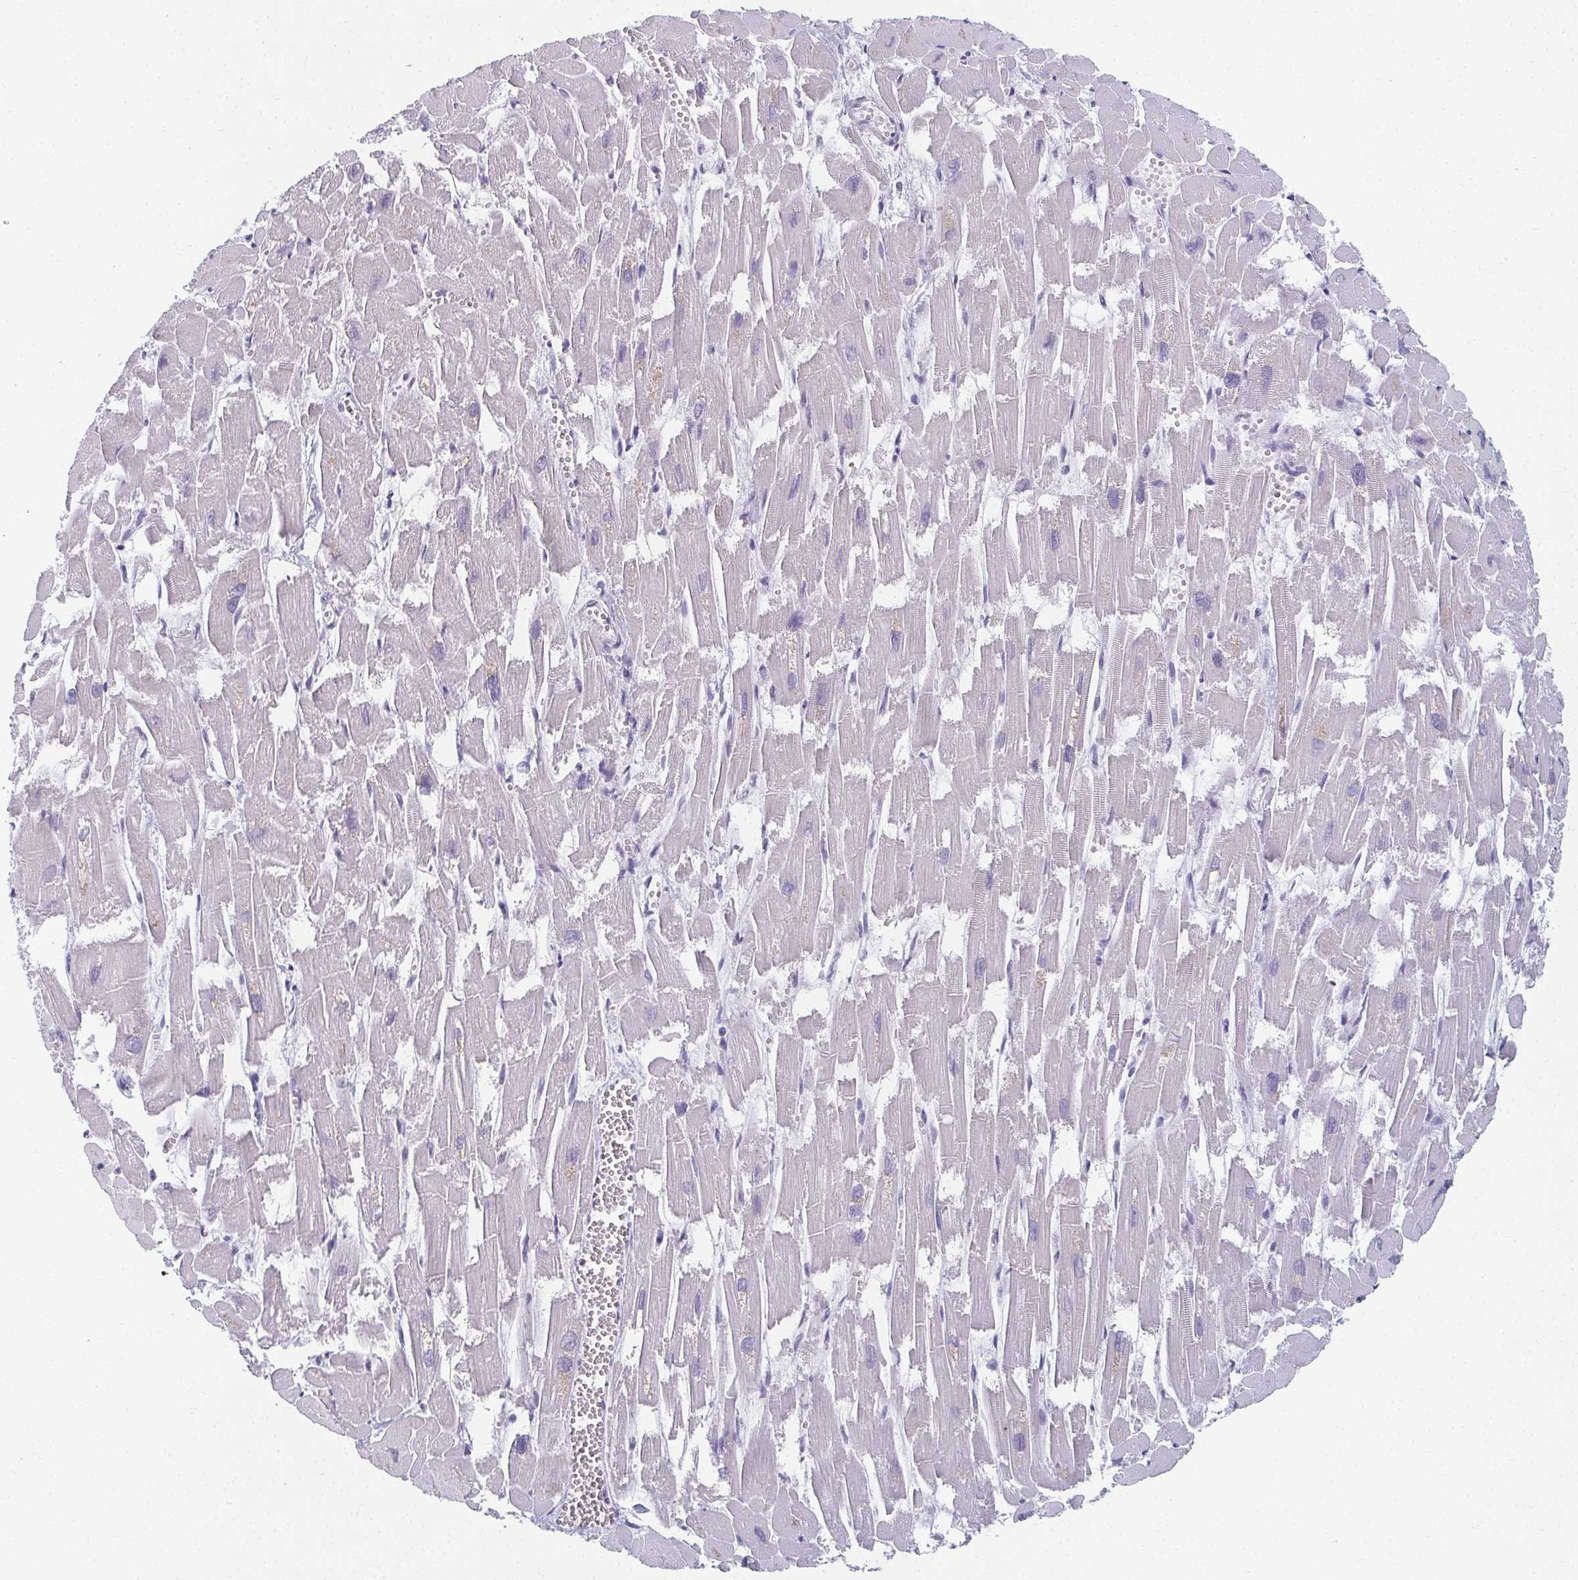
{"staining": {"intensity": "negative", "quantity": "none", "location": "none"}, "tissue": "heart muscle", "cell_type": "Cardiomyocytes", "image_type": "normal", "snomed": [{"axis": "morphology", "description": "Normal tissue, NOS"}, {"axis": "topography", "description": "Heart"}], "caption": "Human heart muscle stained for a protein using immunohistochemistry (IHC) shows no staining in cardiomyocytes.", "gene": "CAMKV", "patient": {"sex": "male", "age": 54}}